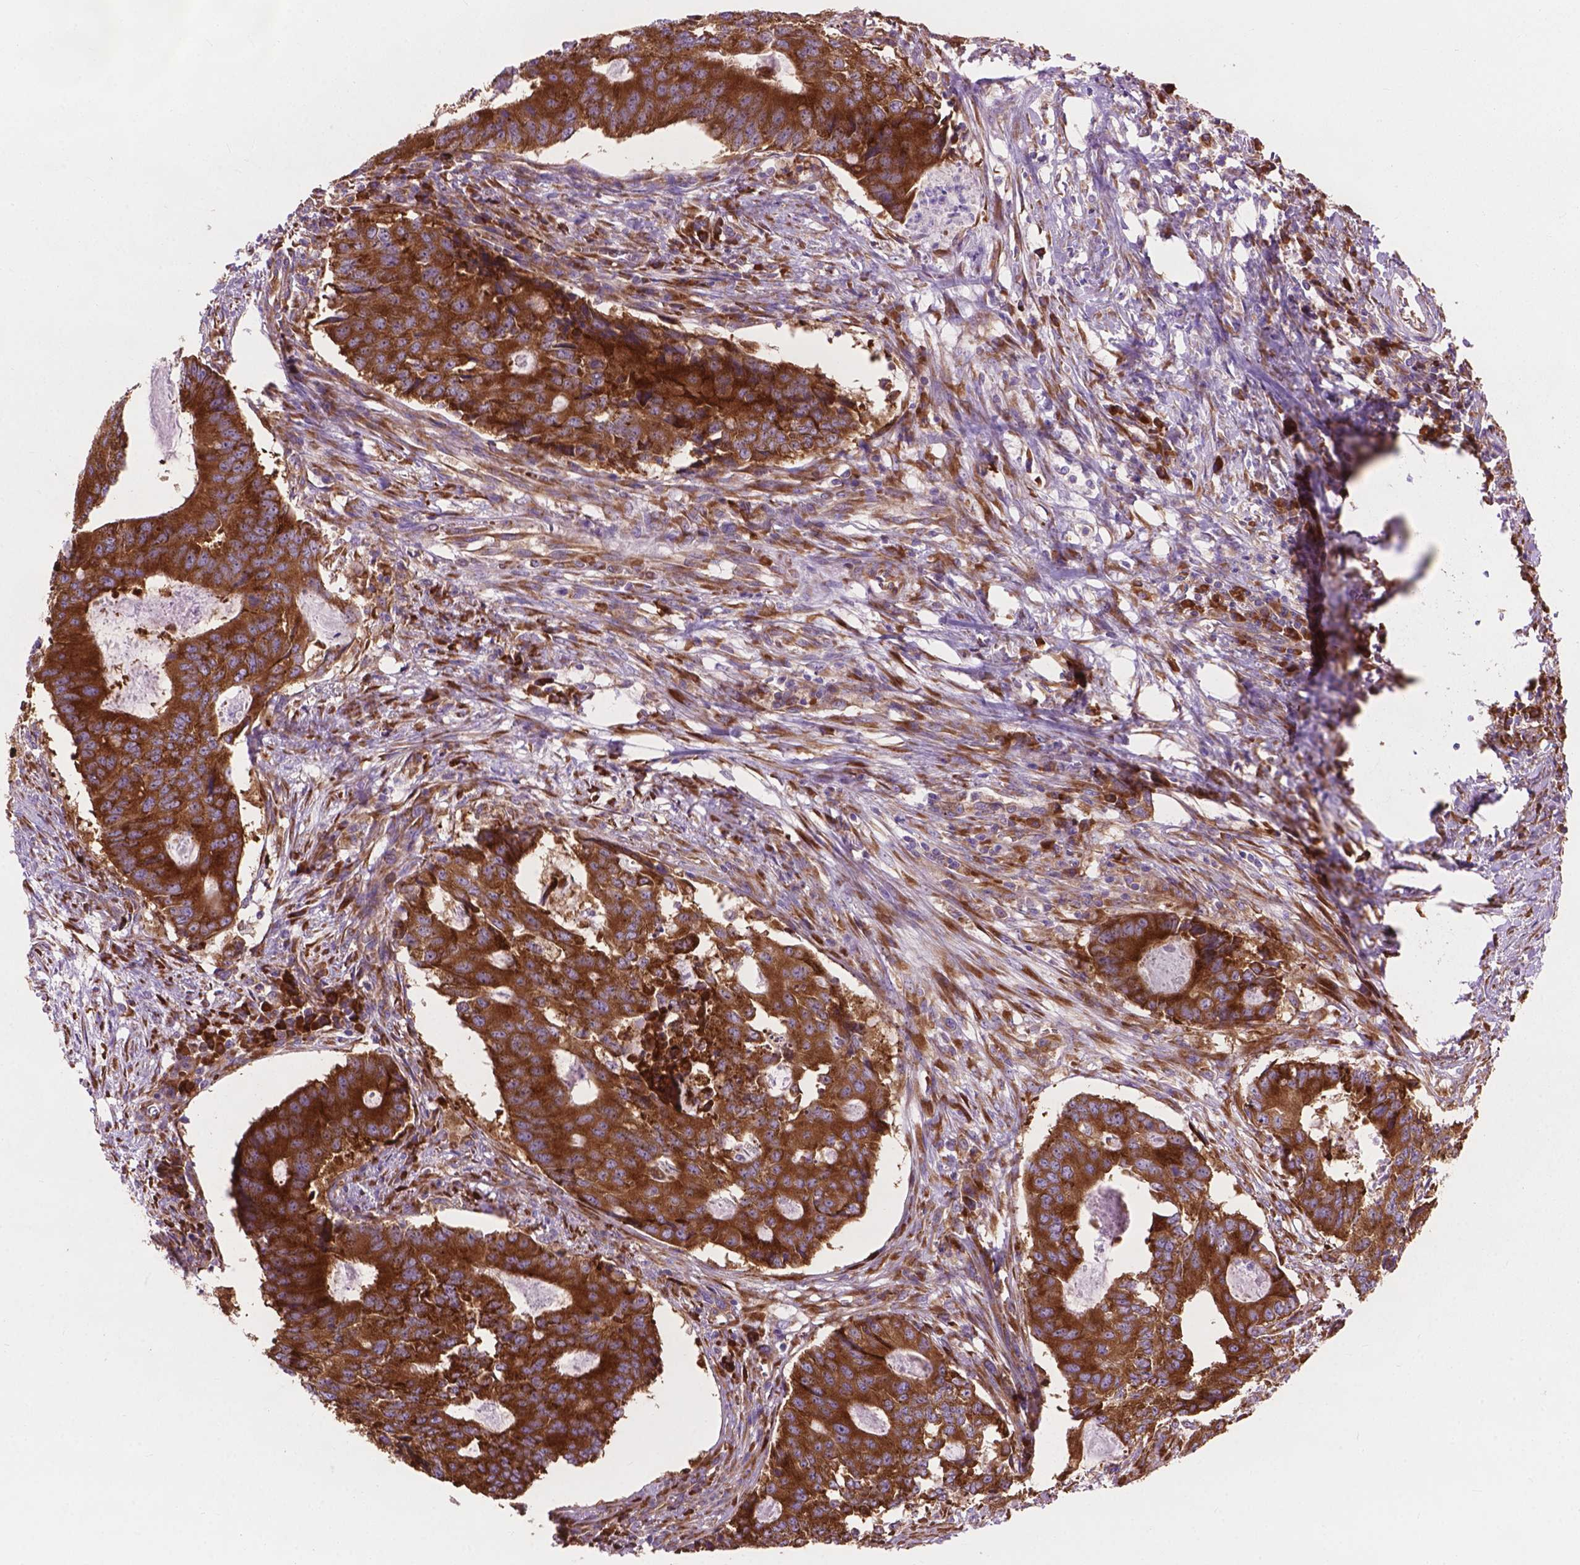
{"staining": {"intensity": "strong", "quantity": ">75%", "location": "cytoplasmic/membranous"}, "tissue": "colorectal cancer", "cell_type": "Tumor cells", "image_type": "cancer", "snomed": [{"axis": "morphology", "description": "Adenocarcinoma, NOS"}, {"axis": "topography", "description": "Colon"}], "caption": "The image reveals immunohistochemical staining of colorectal cancer. There is strong cytoplasmic/membranous expression is present in about >75% of tumor cells.", "gene": "RPL37A", "patient": {"sex": "male", "age": 67}}